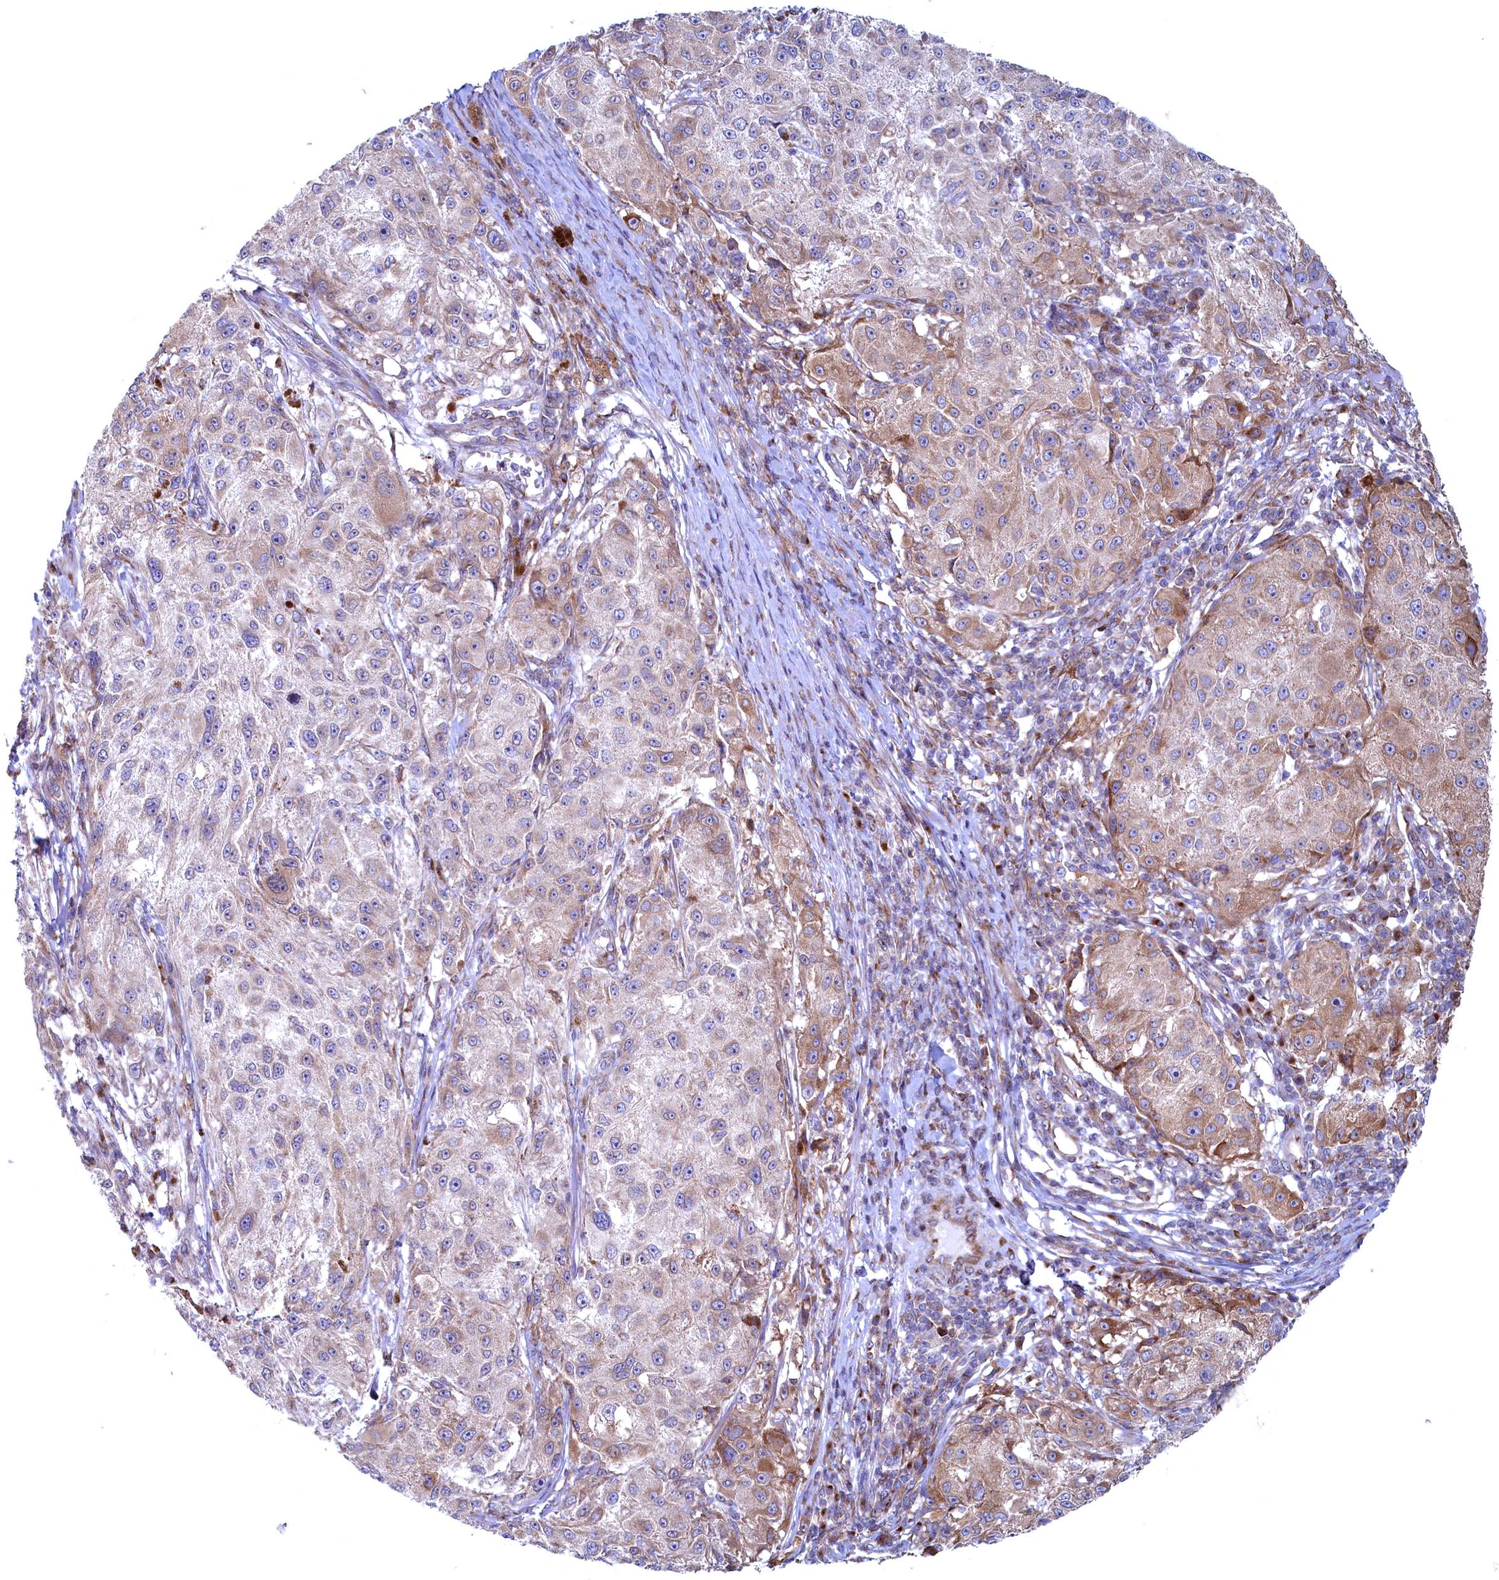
{"staining": {"intensity": "weak", "quantity": "<25%", "location": "cytoplasmic/membranous"}, "tissue": "melanoma", "cell_type": "Tumor cells", "image_type": "cancer", "snomed": [{"axis": "morphology", "description": "Necrosis, NOS"}, {"axis": "morphology", "description": "Malignant melanoma, NOS"}, {"axis": "topography", "description": "Skin"}], "caption": "Tumor cells show no significant protein expression in malignant melanoma. The staining was performed using DAB (3,3'-diaminobenzidine) to visualize the protein expression in brown, while the nuclei were stained in blue with hematoxylin (Magnification: 20x).", "gene": "MTFMT", "patient": {"sex": "female", "age": 87}}